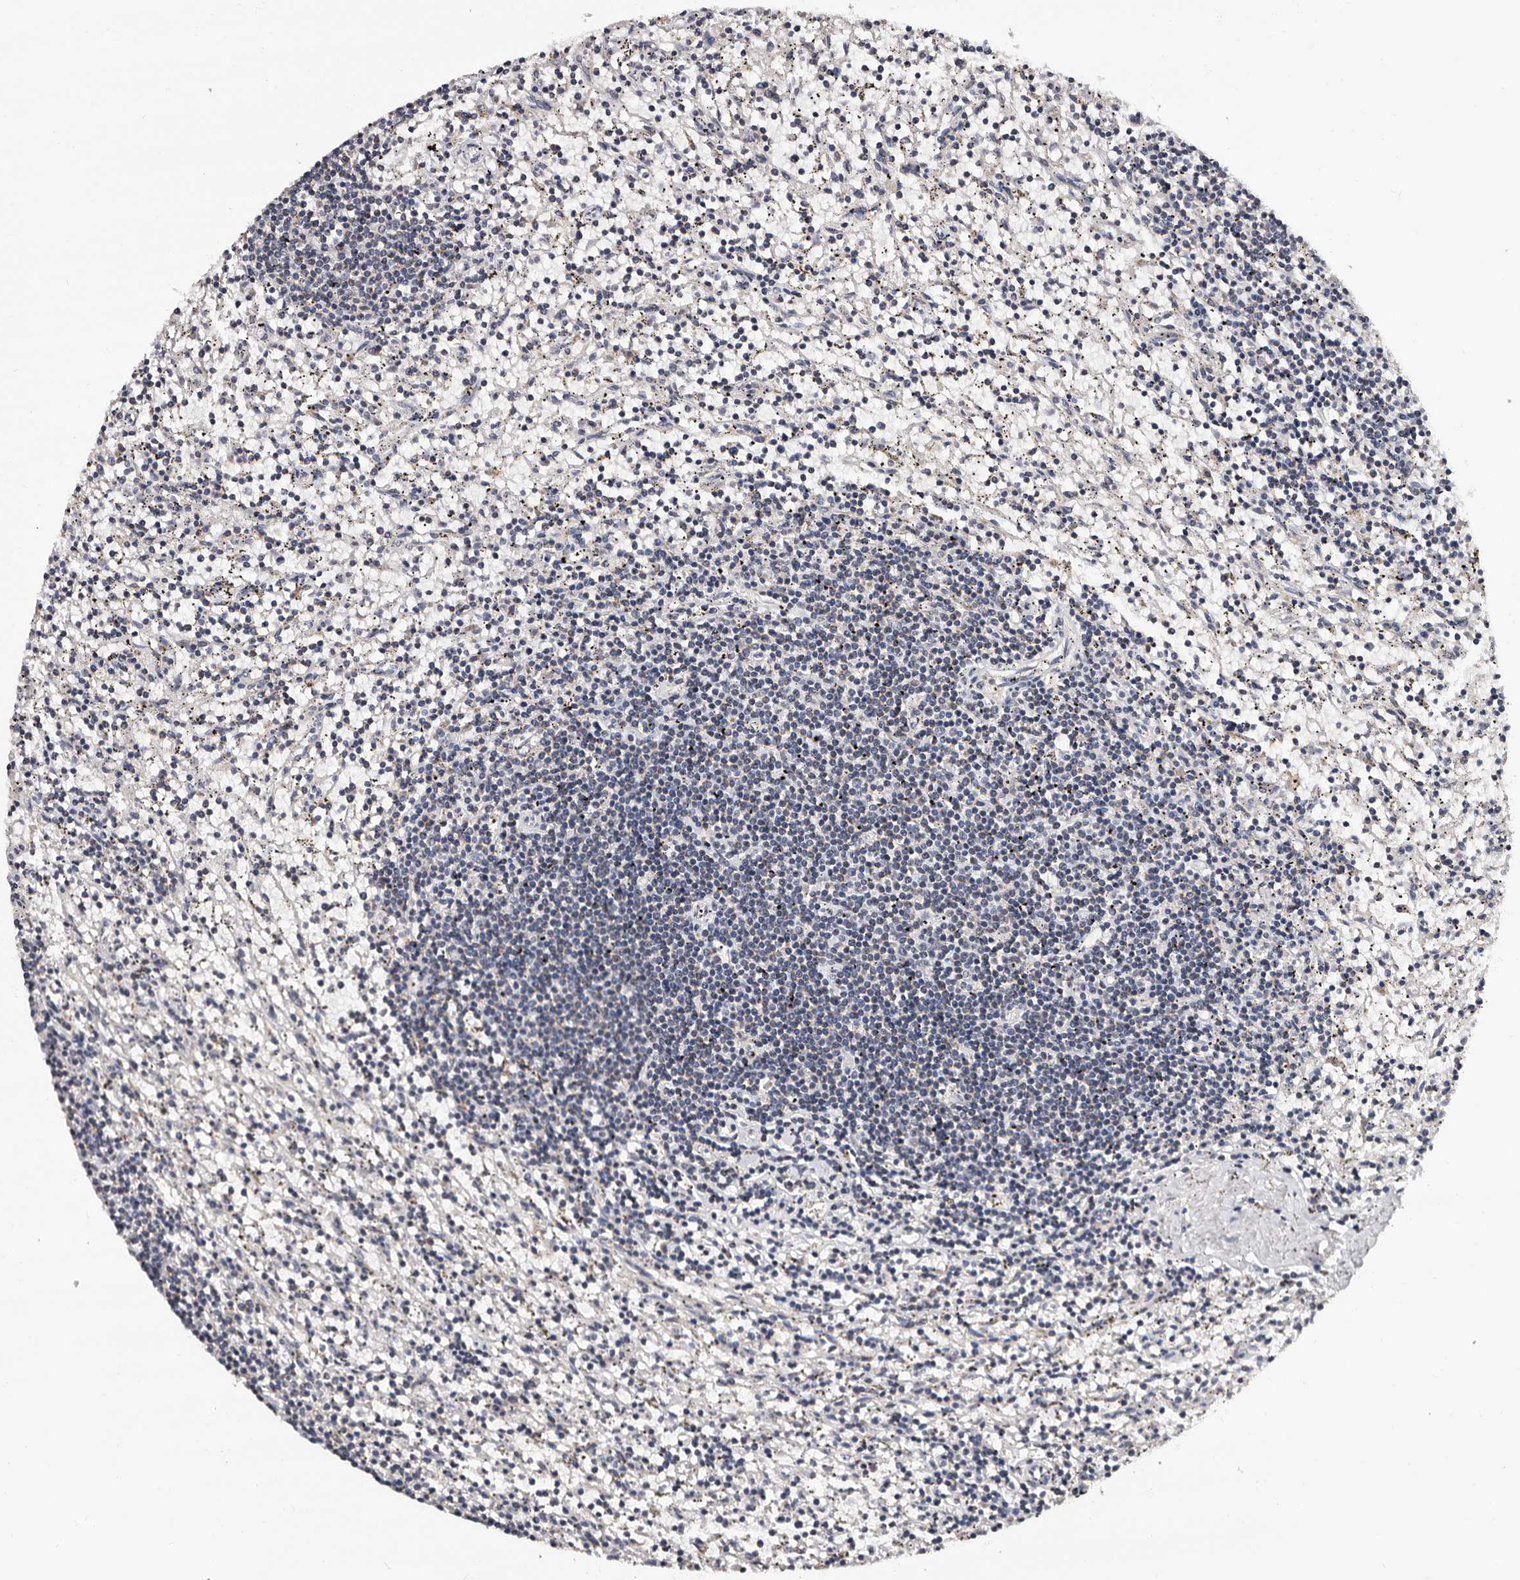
{"staining": {"intensity": "negative", "quantity": "none", "location": "none"}, "tissue": "lymphoma", "cell_type": "Tumor cells", "image_type": "cancer", "snomed": [{"axis": "morphology", "description": "Malignant lymphoma, non-Hodgkin's type, Low grade"}, {"axis": "topography", "description": "Spleen"}], "caption": "Immunohistochemistry histopathology image of neoplastic tissue: human lymphoma stained with DAB reveals no significant protein expression in tumor cells.", "gene": "TAF4B", "patient": {"sex": "male", "age": 76}}